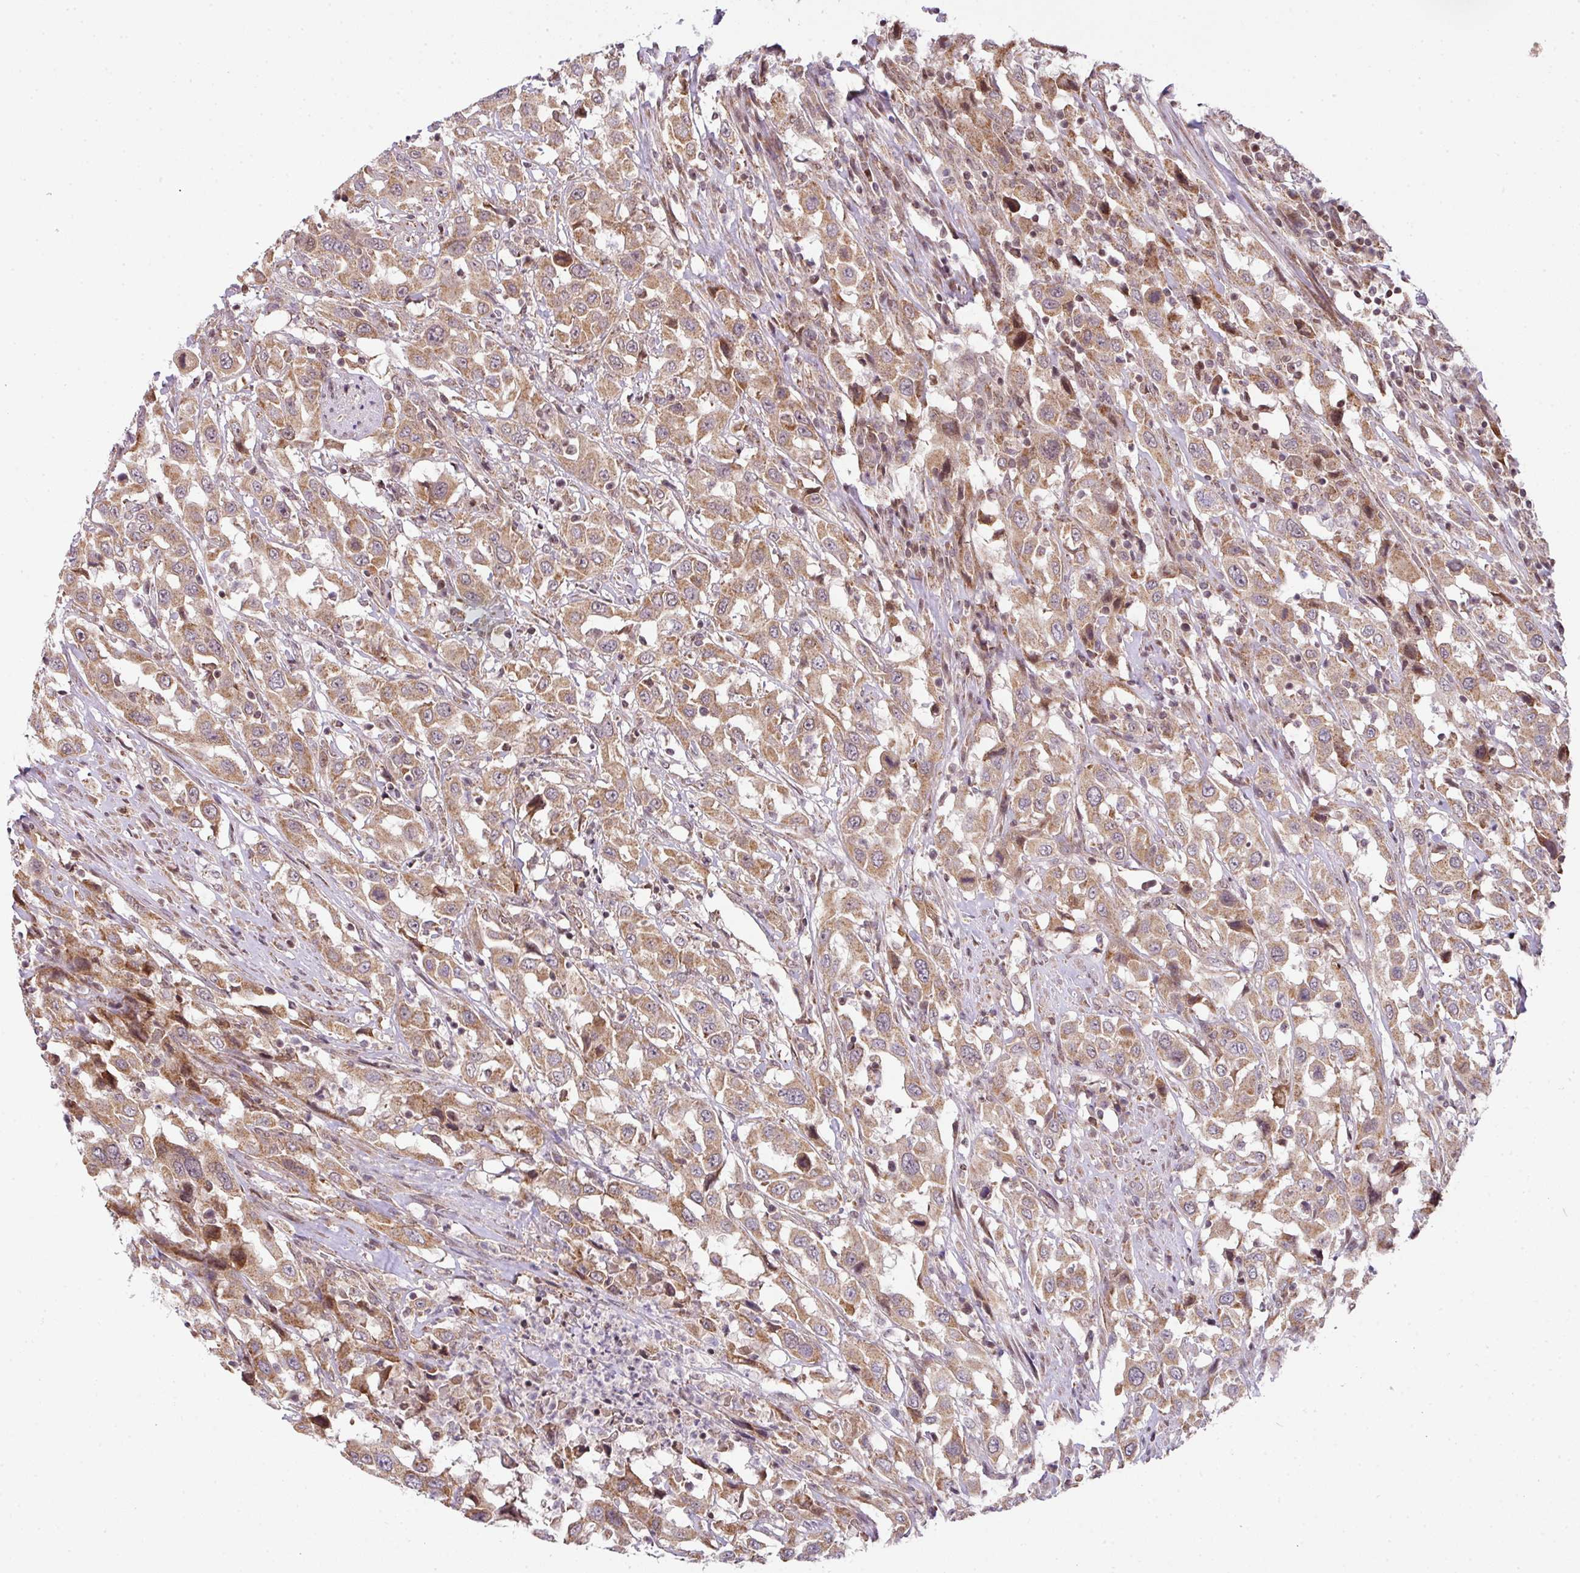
{"staining": {"intensity": "moderate", "quantity": ">75%", "location": "cytoplasmic/membranous"}, "tissue": "urothelial cancer", "cell_type": "Tumor cells", "image_type": "cancer", "snomed": [{"axis": "morphology", "description": "Urothelial carcinoma, High grade"}, {"axis": "topography", "description": "Urinary bladder"}], "caption": "This is a photomicrograph of IHC staining of high-grade urothelial carcinoma, which shows moderate expression in the cytoplasmic/membranous of tumor cells.", "gene": "PLK1", "patient": {"sex": "male", "age": 61}}